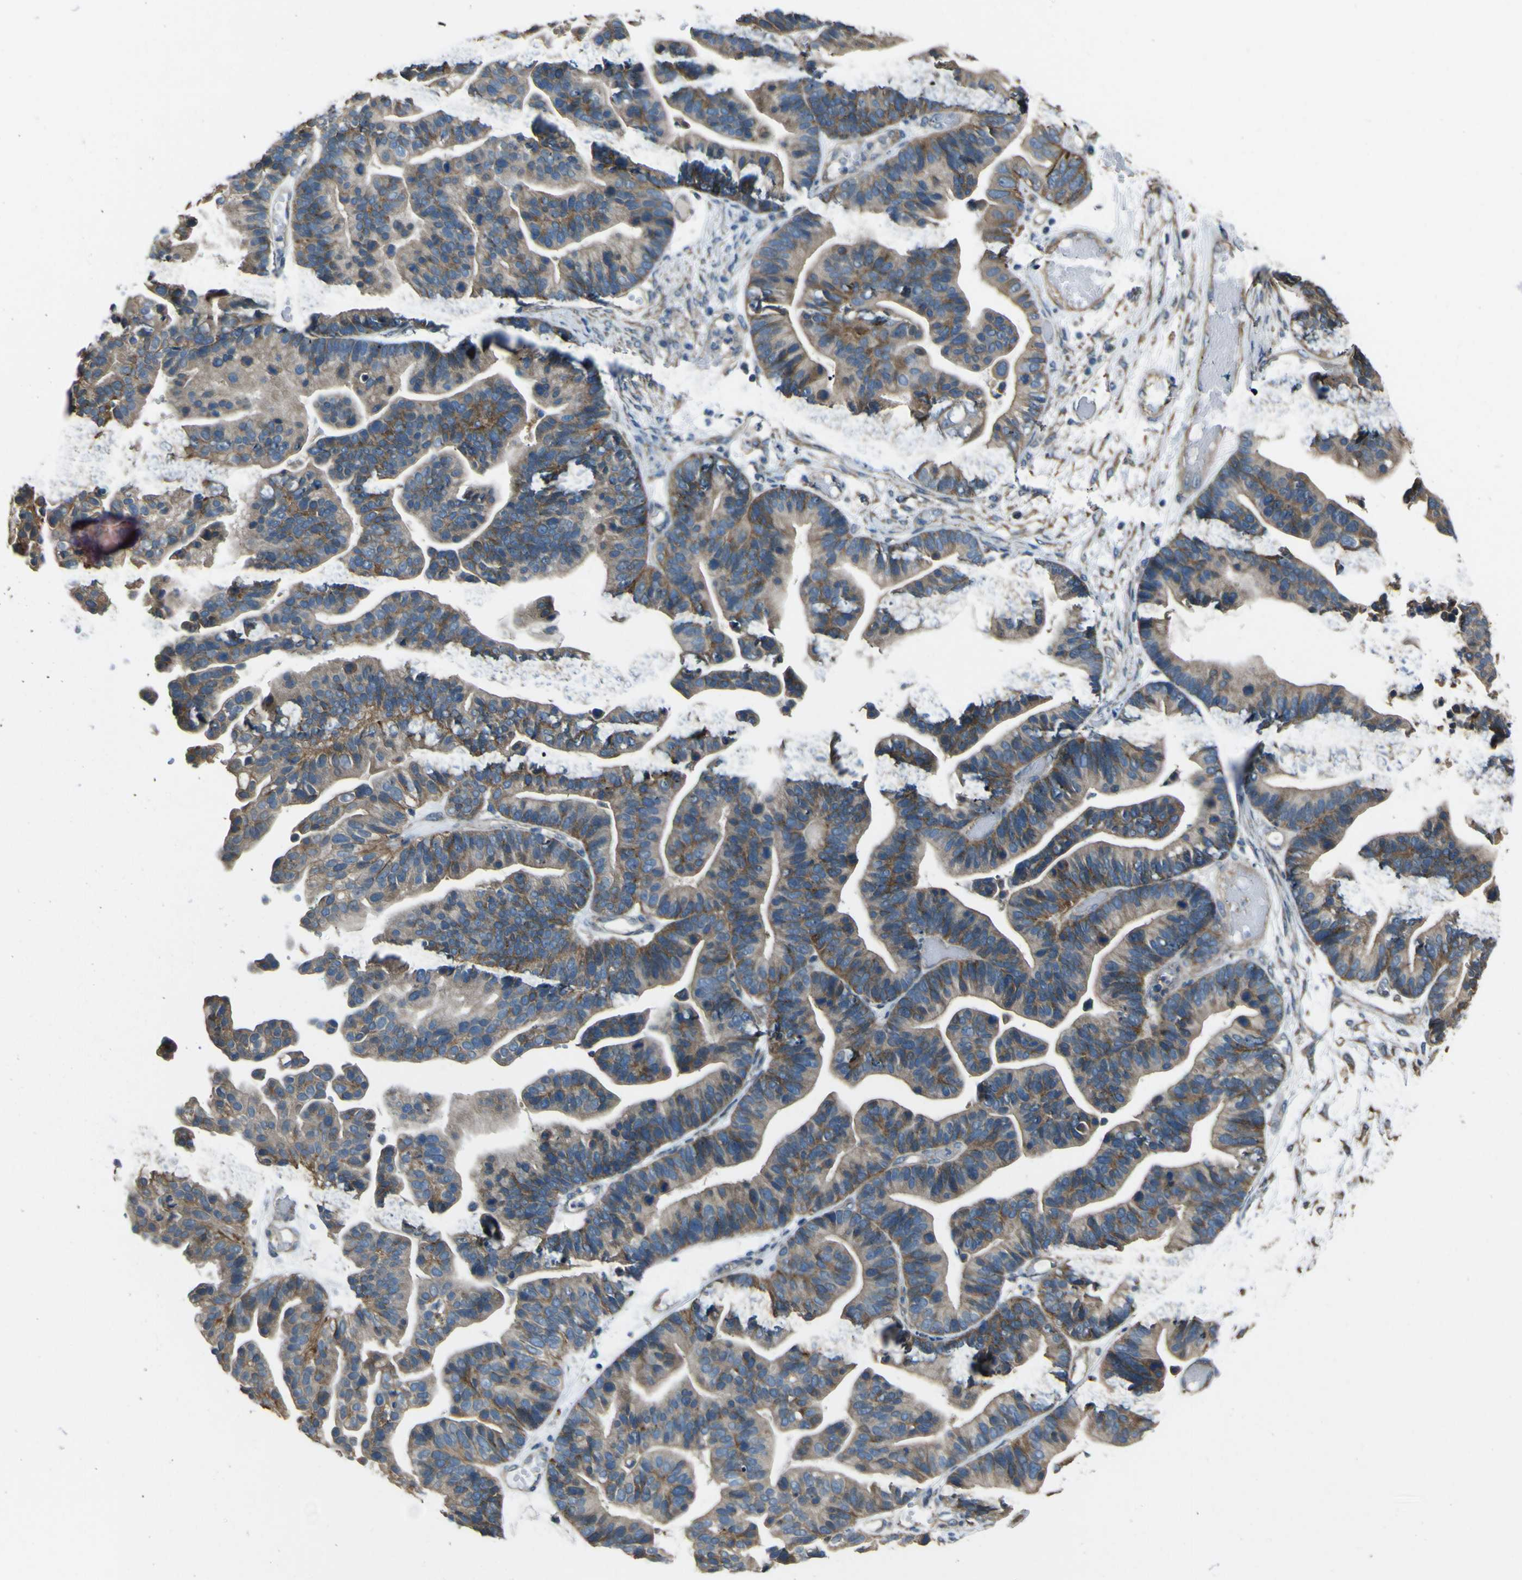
{"staining": {"intensity": "moderate", "quantity": "25%-75%", "location": "cytoplasmic/membranous"}, "tissue": "ovarian cancer", "cell_type": "Tumor cells", "image_type": "cancer", "snomed": [{"axis": "morphology", "description": "Cystadenocarcinoma, serous, NOS"}, {"axis": "topography", "description": "Ovary"}], "caption": "Ovarian serous cystadenocarcinoma was stained to show a protein in brown. There is medium levels of moderate cytoplasmic/membranous positivity in about 25%-75% of tumor cells.", "gene": "NAALADL2", "patient": {"sex": "female", "age": 56}}